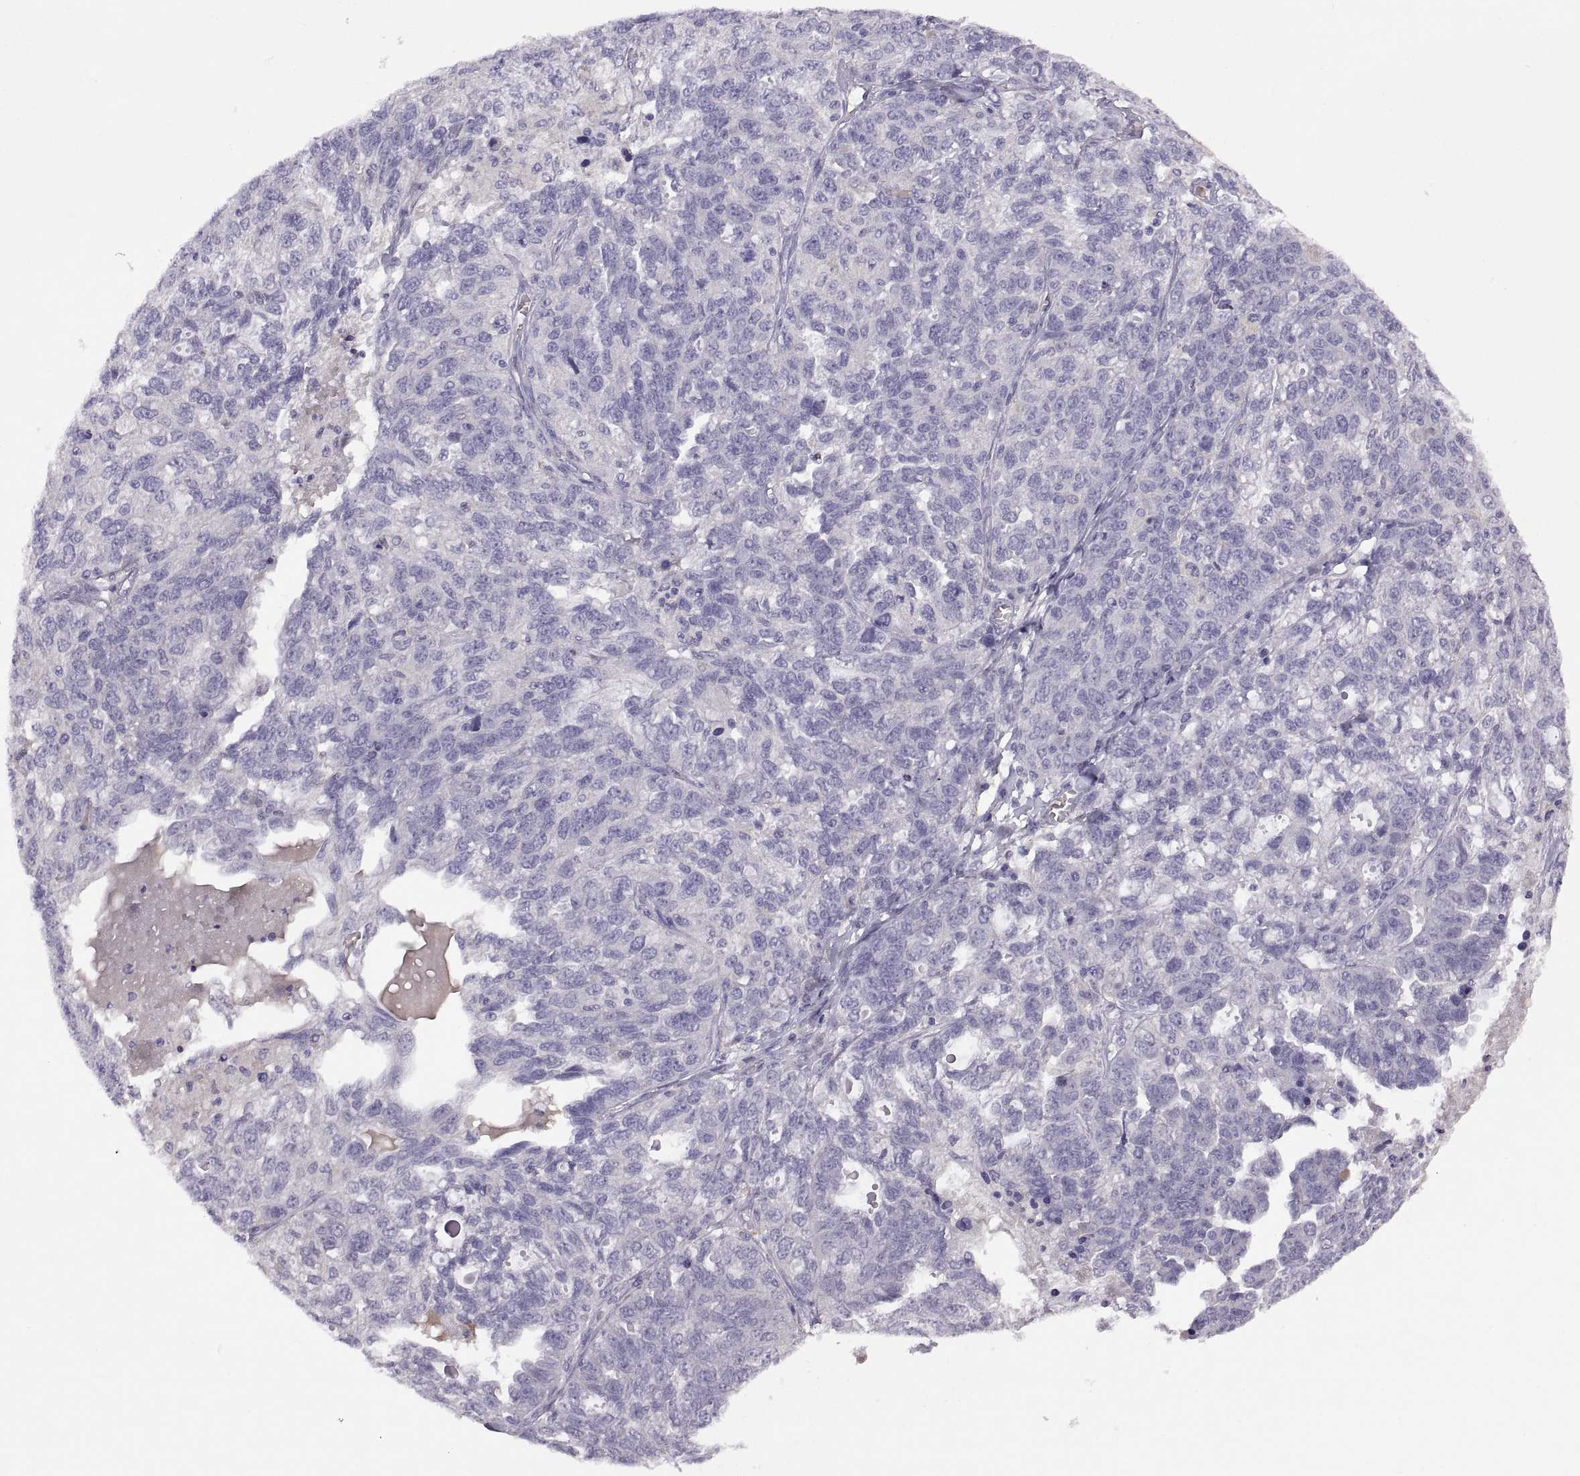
{"staining": {"intensity": "negative", "quantity": "none", "location": "none"}, "tissue": "ovarian cancer", "cell_type": "Tumor cells", "image_type": "cancer", "snomed": [{"axis": "morphology", "description": "Cystadenocarcinoma, serous, NOS"}, {"axis": "topography", "description": "Ovary"}], "caption": "DAB immunohistochemical staining of human ovarian serous cystadenocarcinoma demonstrates no significant expression in tumor cells.", "gene": "MEIOC", "patient": {"sex": "female", "age": 71}}